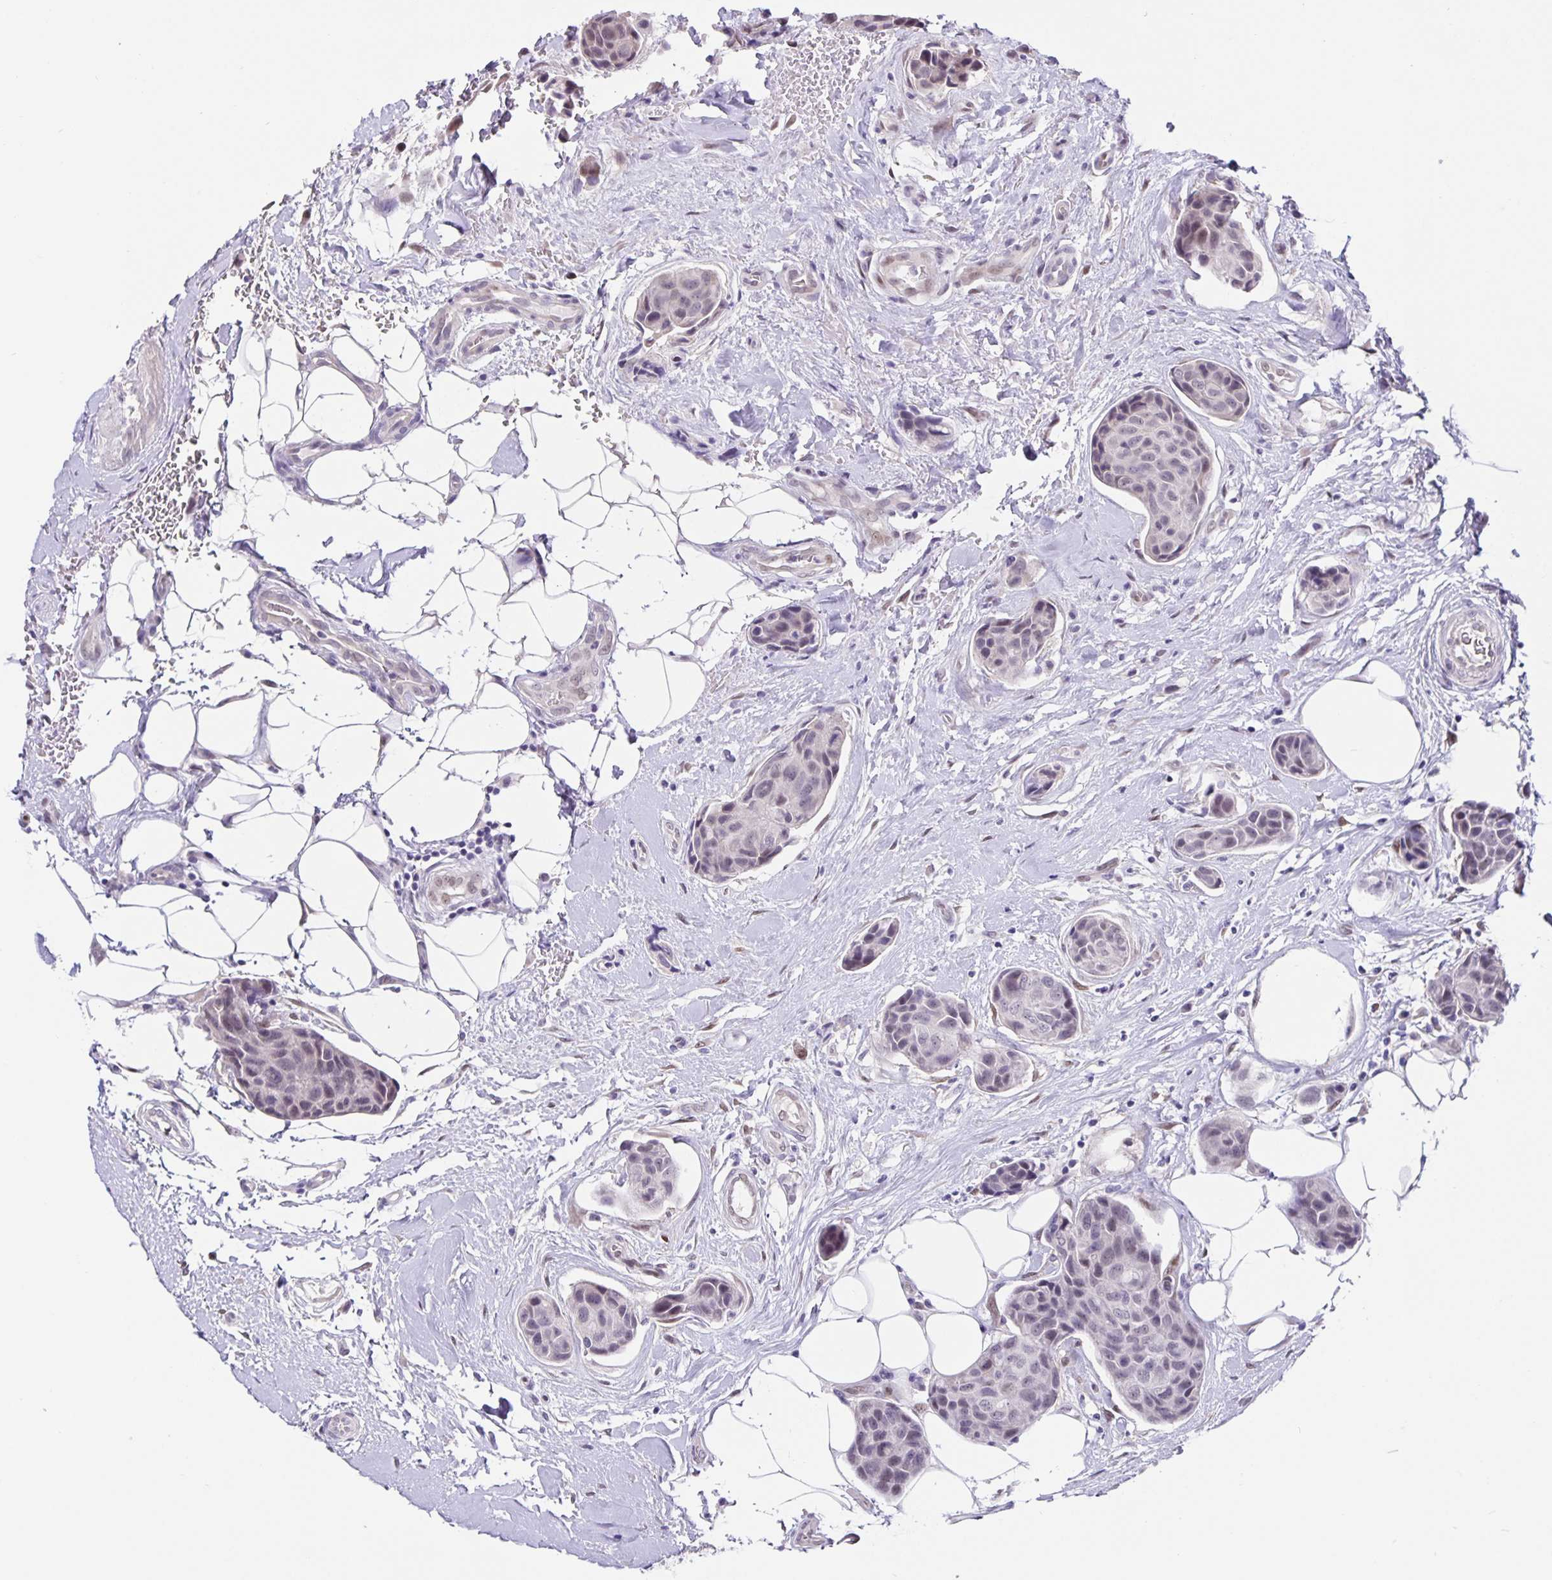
{"staining": {"intensity": "negative", "quantity": "none", "location": "none"}, "tissue": "breast cancer", "cell_type": "Tumor cells", "image_type": "cancer", "snomed": [{"axis": "morphology", "description": "Duct carcinoma"}, {"axis": "topography", "description": "Breast"}, {"axis": "topography", "description": "Lymph node"}], "caption": "The image shows no significant expression in tumor cells of breast cancer (infiltrating ductal carcinoma).", "gene": "FOSL2", "patient": {"sex": "female", "age": 80}}